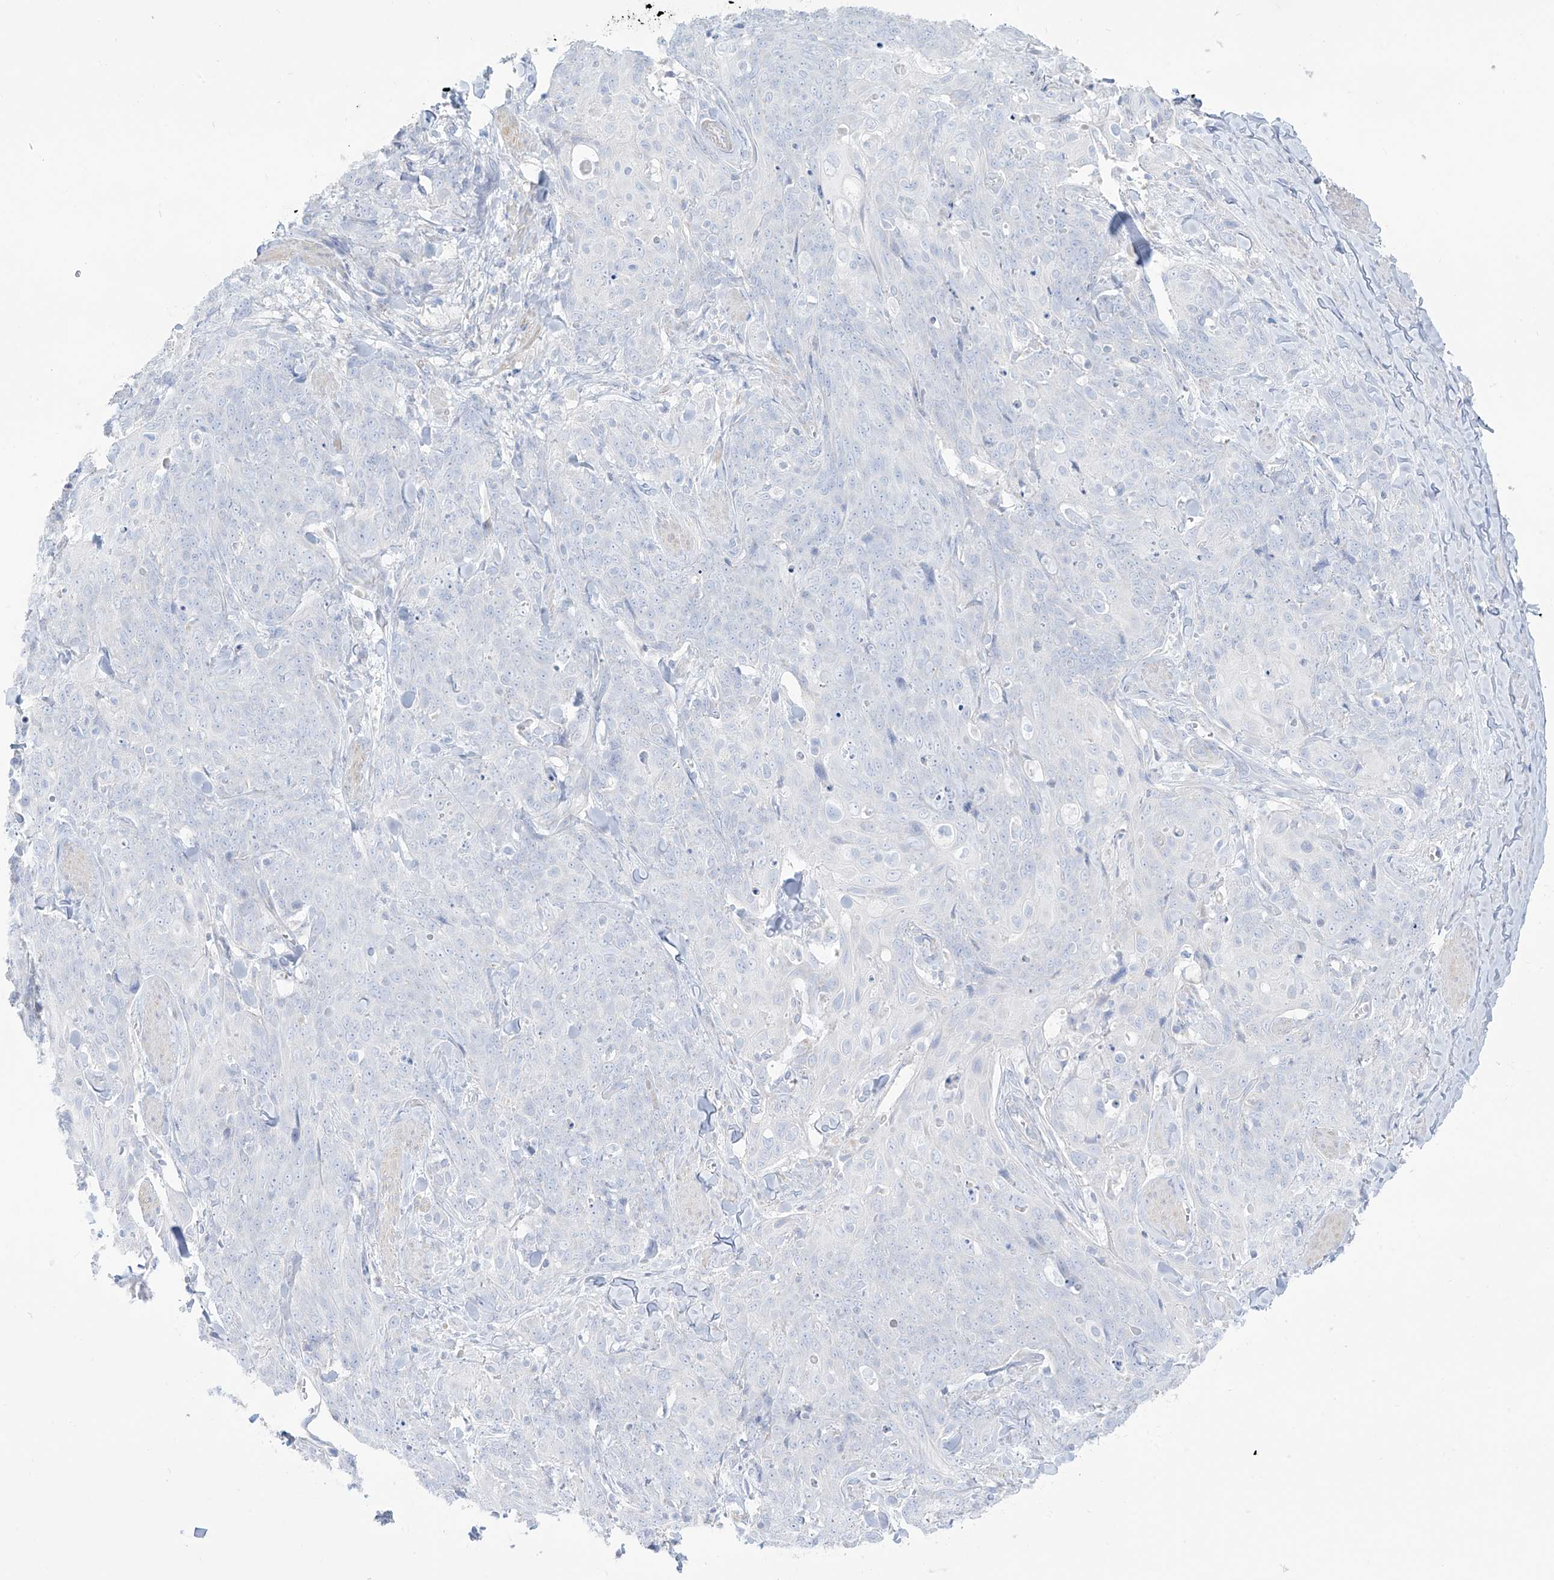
{"staining": {"intensity": "negative", "quantity": "none", "location": "none"}, "tissue": "skin cancer", "cell_type": "Tumor cells", "image_type": "cancer", "snomed": [{"axis": "morphology", "description": "Squamous cell carcinoma, NOS"}, {"axis": "topography", "description": "Skin"}, {"axis": "topography", "description": "Vulva"}], "caption": "Immunohistochemistry image of neoplastic tissue: human skin squamous cell carcinoma stained with DAB (3,3'-diaminobenzidine) displays no significant protein staining in tumor cells.", "gene": "SLC26A3", "patient": {"sex": "female", "age": 85}}